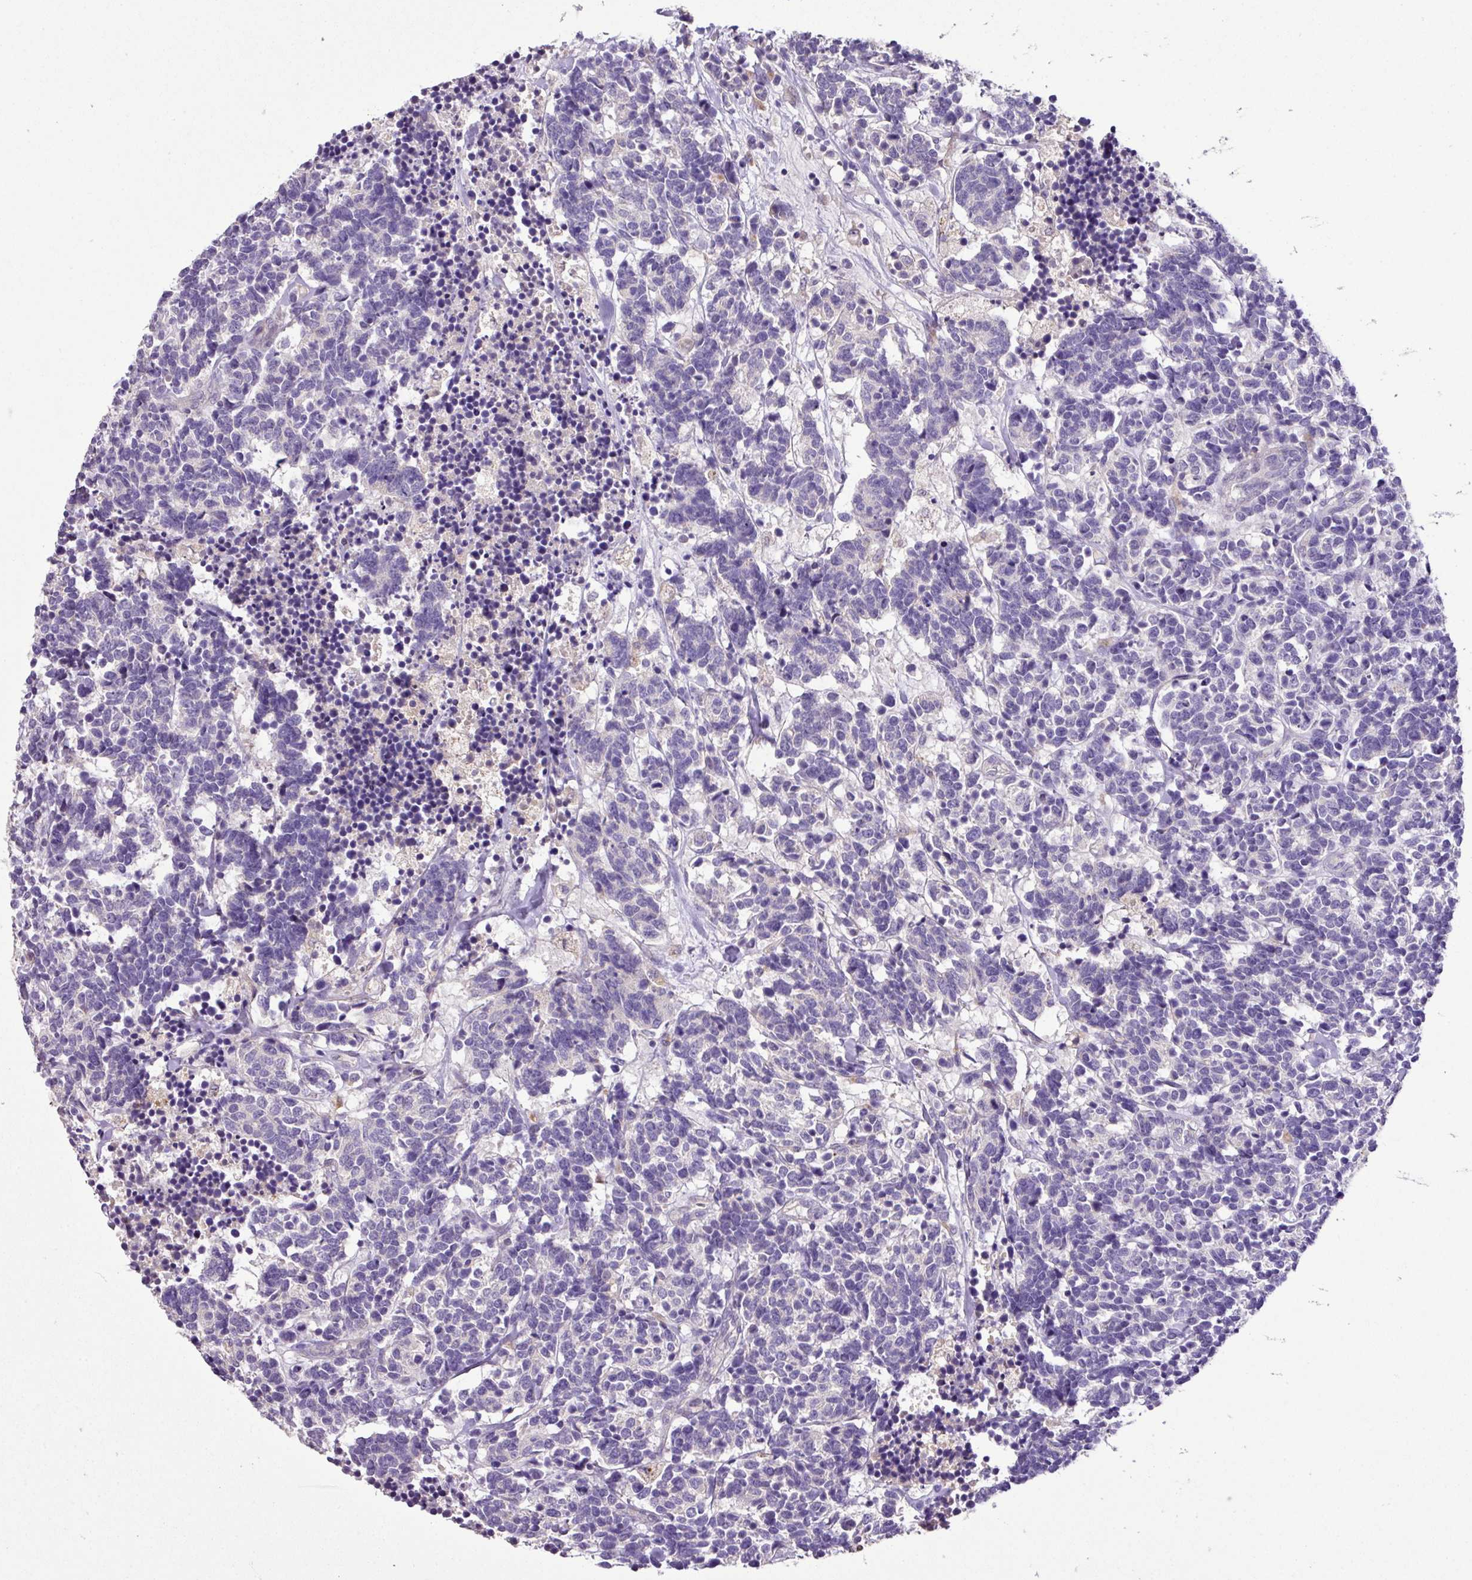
{"staining": {"intensity": "negative", "quantity": "none", "location": "none"}, "tissue": "carcinoid", "cell_type": "Tumor cells", "image_type": "cancer", "snomed": [{"axis": "morphology", "description": "Carcinoma, NOS"}, {"axis": "morphology", "description": "Carcinoid, malignant, NOS"}, {"axis": "topography", "description": "Urinary bladder"}], "caption": "High power microscopy image of an IHC image of carcinoid (malignant), revealing no significant positivity in tumor cells. (Brightfield microscopy of DAB (3,3'-diaminobenzidine) immunohistochemistry at high magnification).", "gene": "ZNF266", "patient": {"sex": "male", "age": 57}}